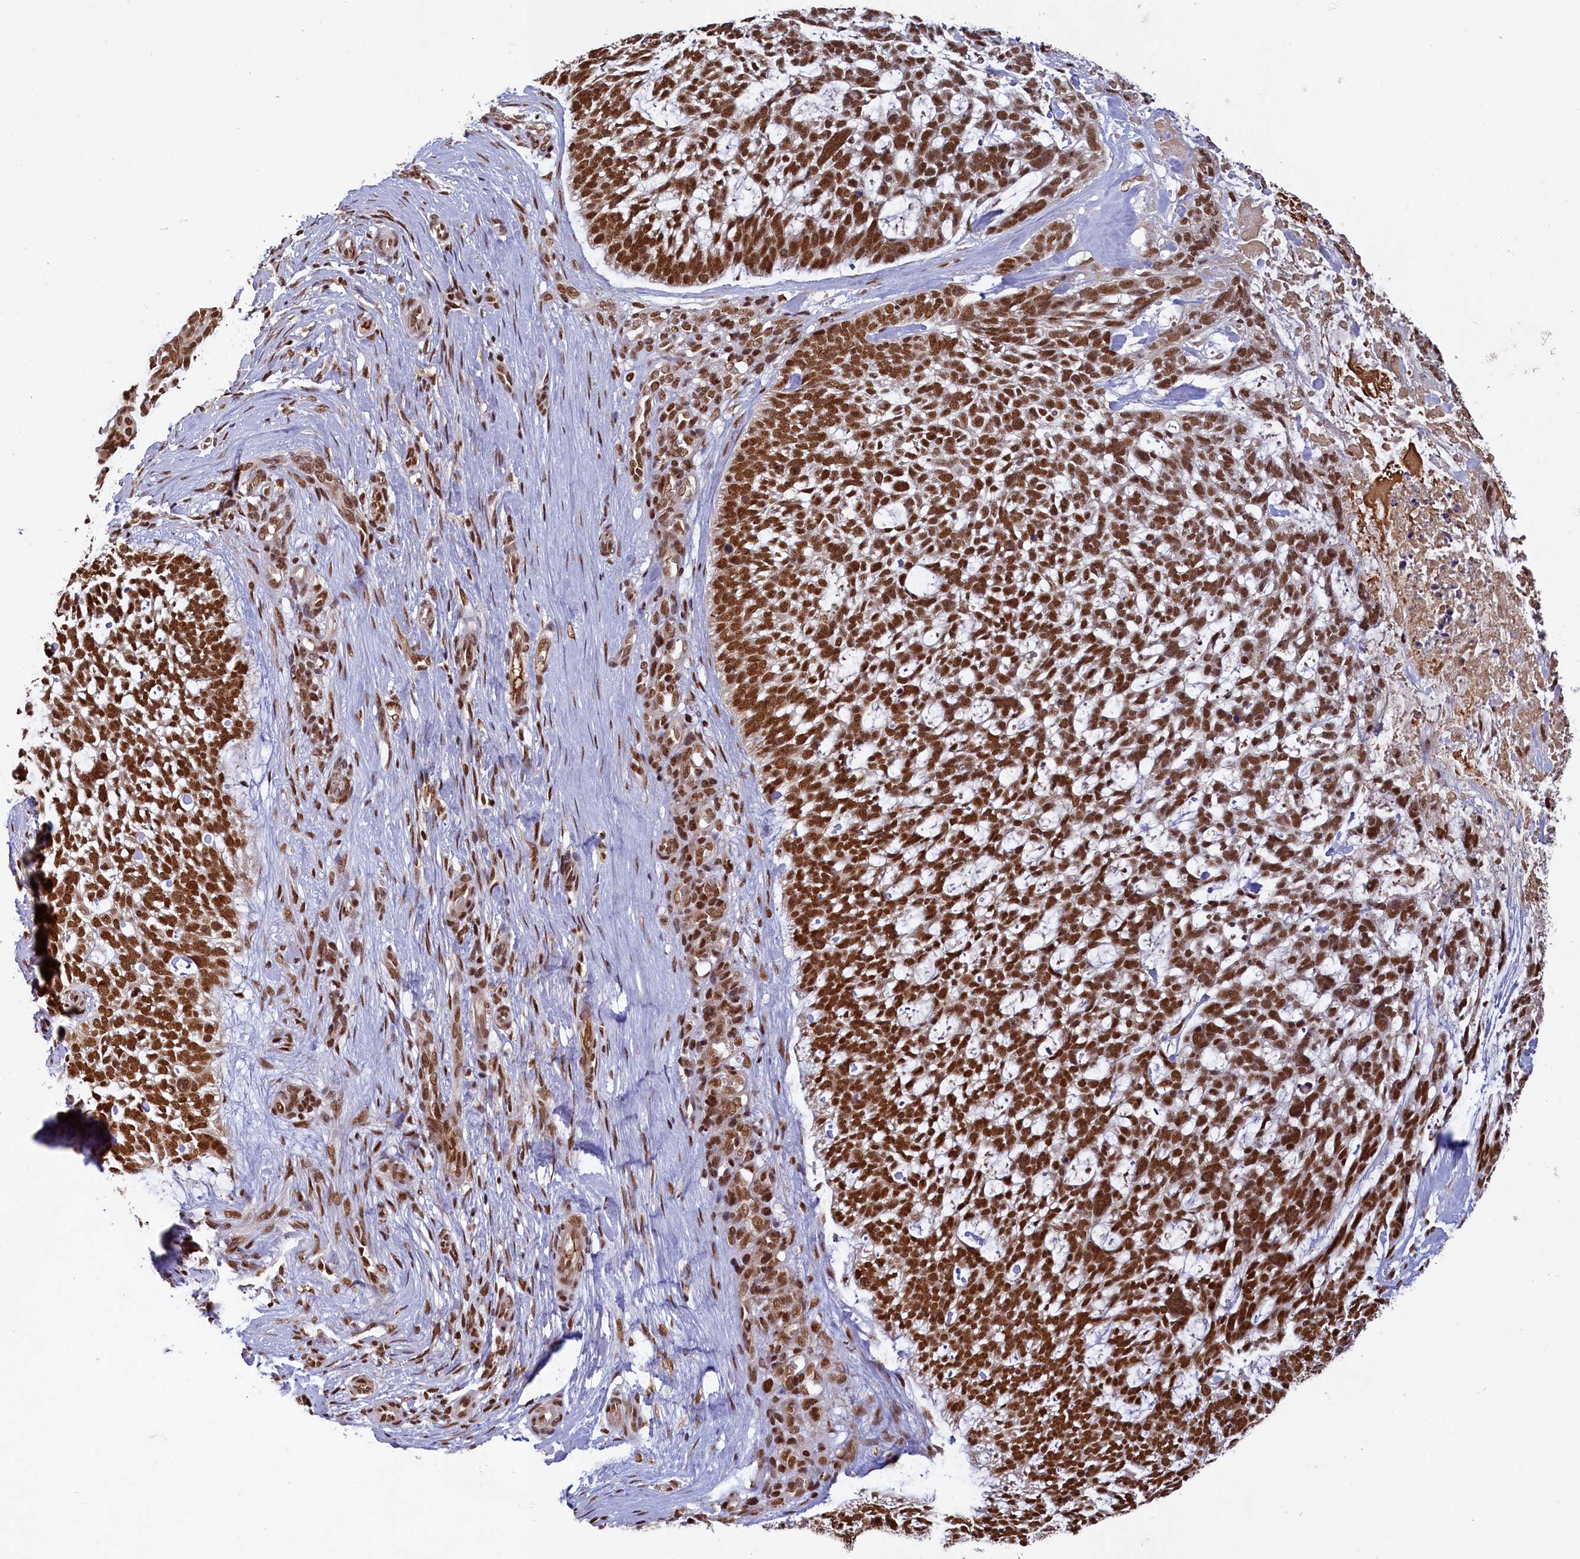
{"staining": {"intensity": "strong", "quantity": ">75%", "location": "nuclear"}, "tissue": "skin cancer", "cell_type": "Tumor cells", "image_type": "cancer", "snomed": [{"axis": "morphology", "description": "Basal cell carcinoma"}, {"axis": "topography", "description": "Skin"}], "caption": "This is a photomicrograph of IHC staining of skin cancer (basal cell carcinoma), which shows strong staining in the nuclear of tumor cells.", "gene": "PPHLN1", "patient": {"sex": "male", "age": 88}}